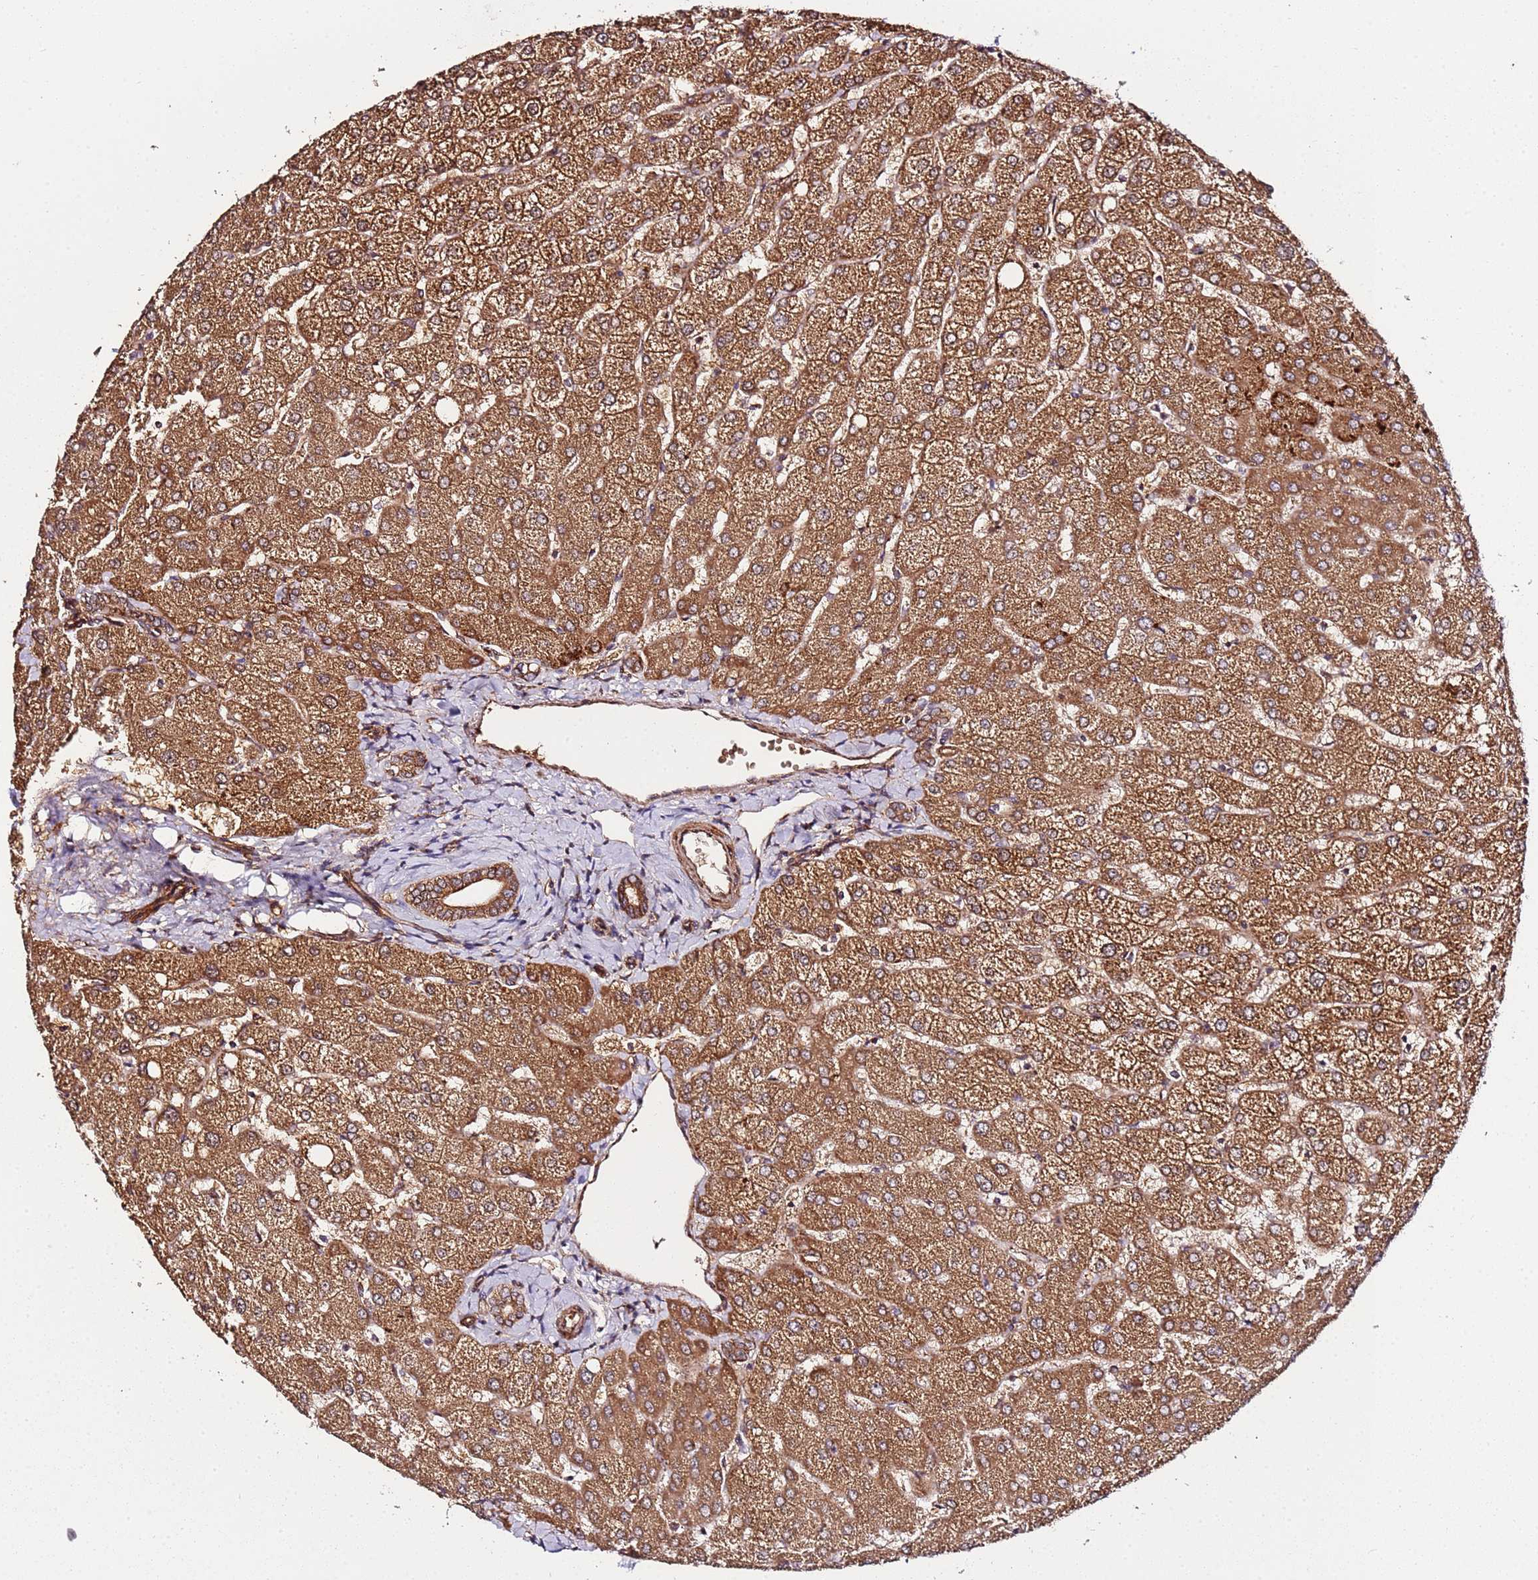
{"staining": {"intensity": "strong", "quantity": ">75%", "location": "cytoplasmic/membranous"}, "tissue": "liver", "cell_type": "Cholangiocytes", "image_type": "normal", "snomed": [{"axis": "morphology", "description": "Normal tissue, NOS"}, {"axis": "topography", "description": "Liver"}], "caption": "Protein staining displays strong cytoplasmic/membranous staining in about >75% of cholangiocytes in unremarkable liver.", "gene": "TM2D2", "patient": {"sex": "female", "age": 54}}